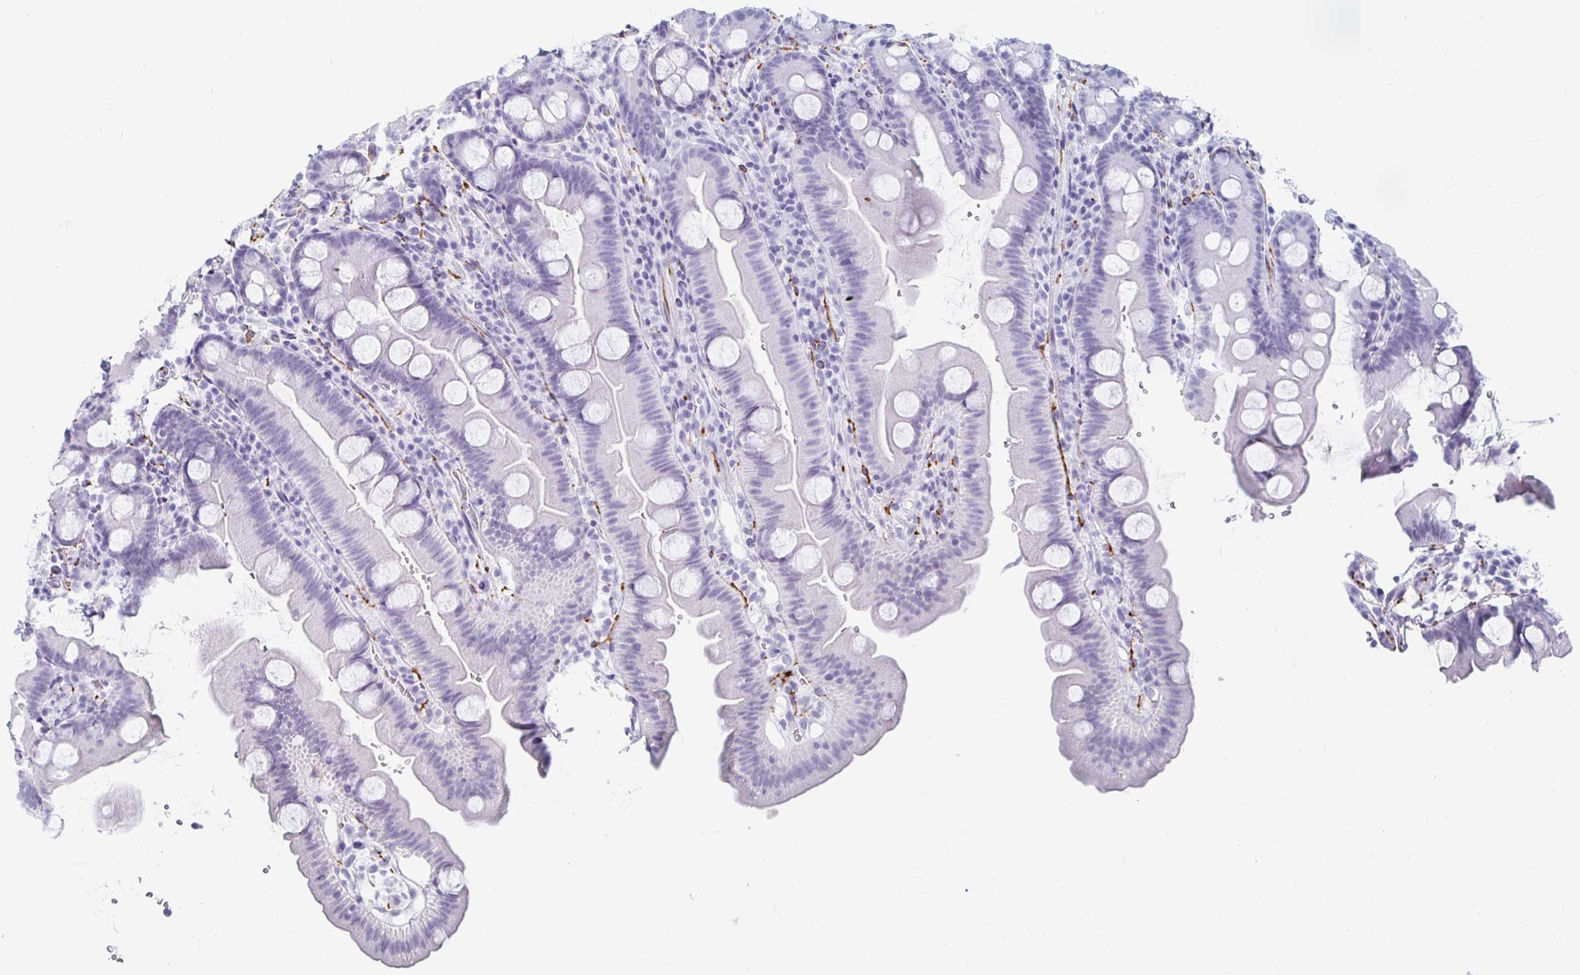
{"staining": {"intensity": "negative", "quantity": "none", "location": "none"}, "tissue": "small intestine", "cell_type": "Glandular cells", "image_type": "normal", "snomed": [{"axis": "morphology", "description": "Normal tissue, NOS"}, {"axis": "topography", "description": "Small intestine"}], "caption": "This is an immunohistochemistry (IHC) image of unremarkable small intestine. There is no staining in glandular cells.", "gene": "KCNQ2", "patient": {"sex": "female", "age": 68}}